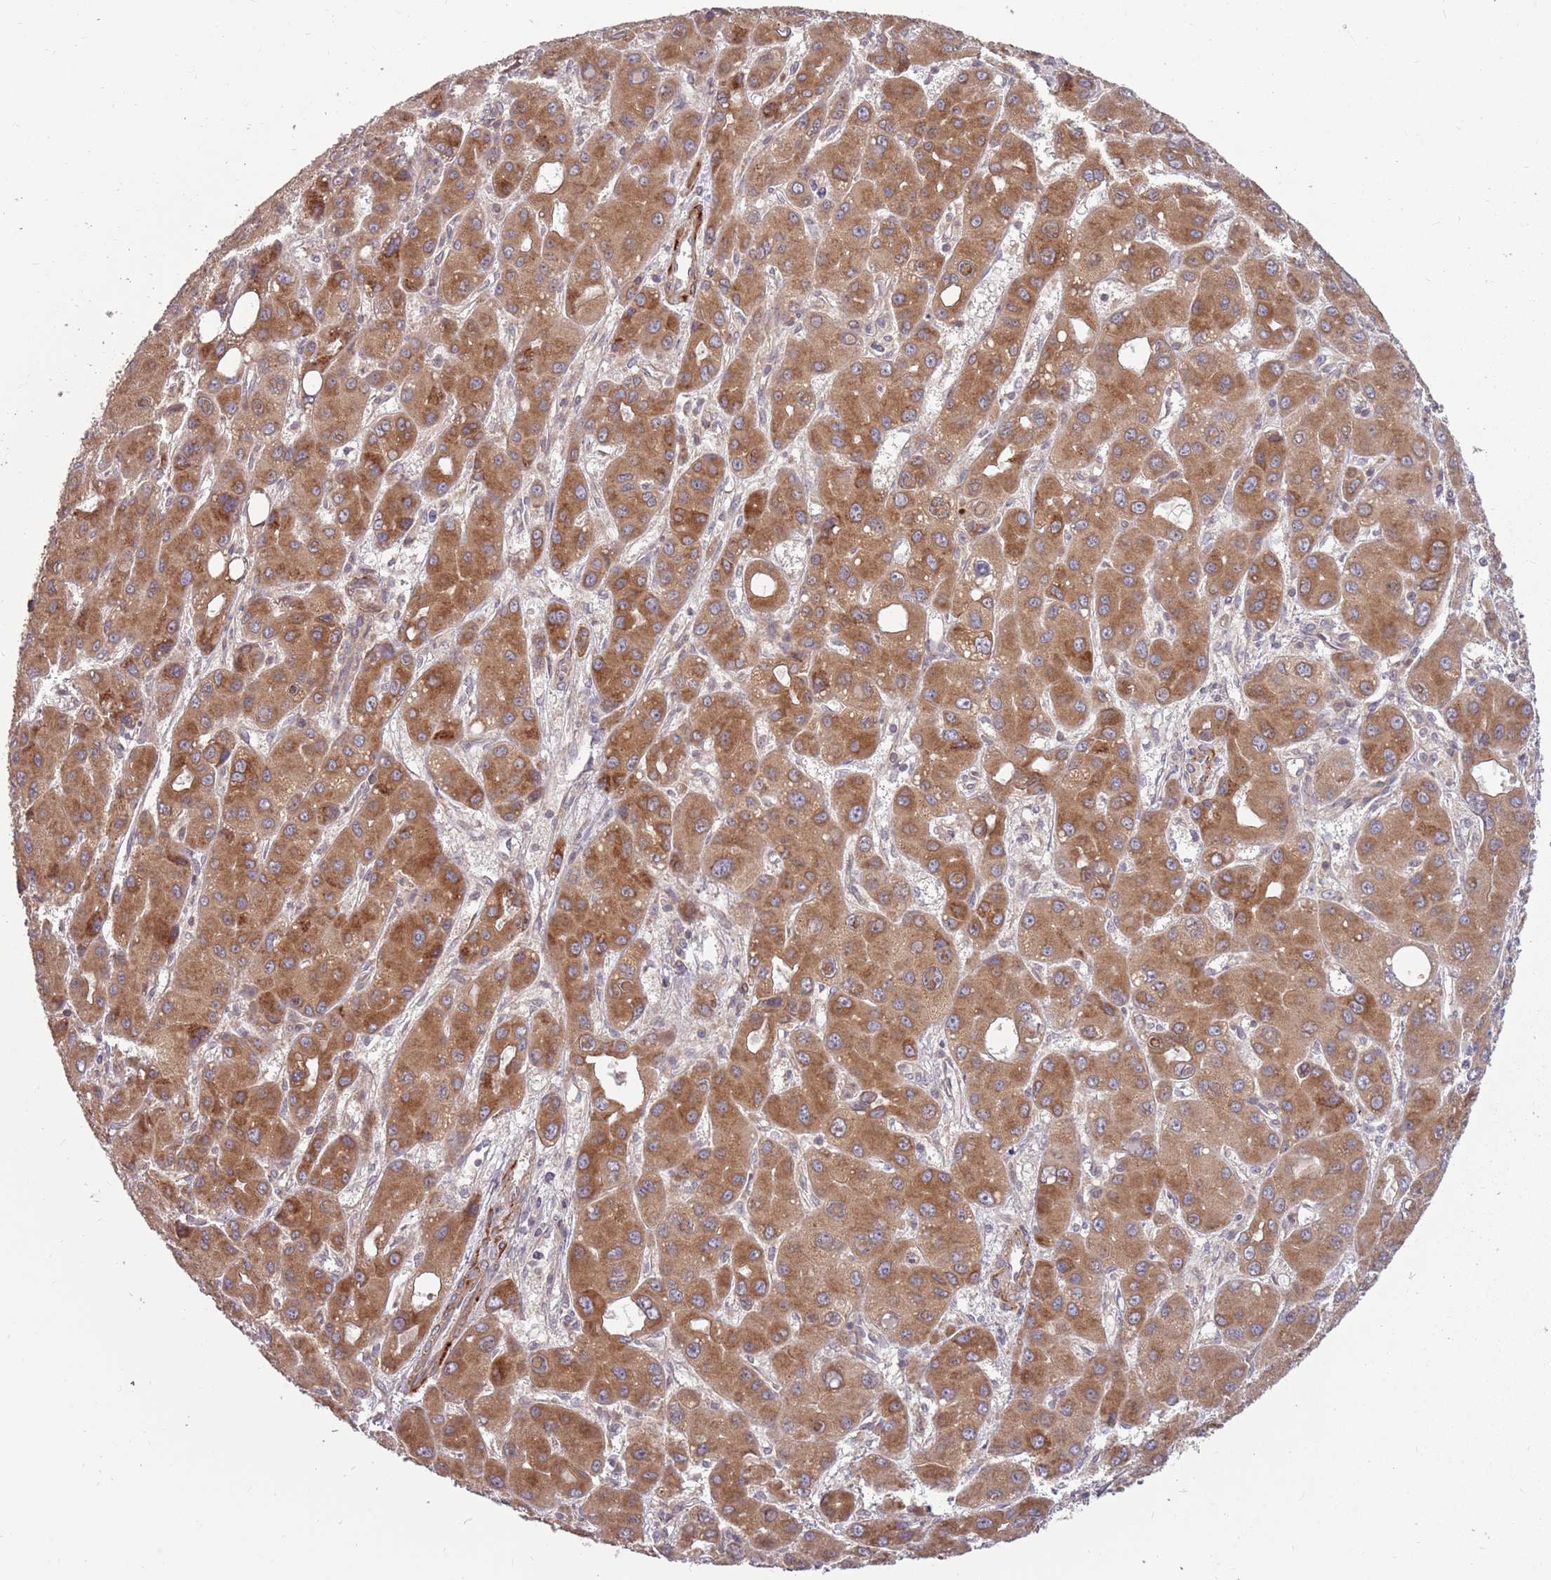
{"staining": {"intensity": "moderate", "quantity": ">75%", "location": "cytoplasmic/membranous"}, "tissue": "liver cancer", "cell_type": "Tumor cells", "image_type": "cancer", "snomed": [{"axis": "morphology", "description": "Carcinoma, Hepatocellular, NOS"}, {"axis": "topography", "description": "Liver"}], "caption": "A brown stain highlights moderate cytoplasmic/membranous positivity of a protein in liver cancer tumor cells.", "gene": "PLD6", "patient": {"sex": "male", "age": 55}}